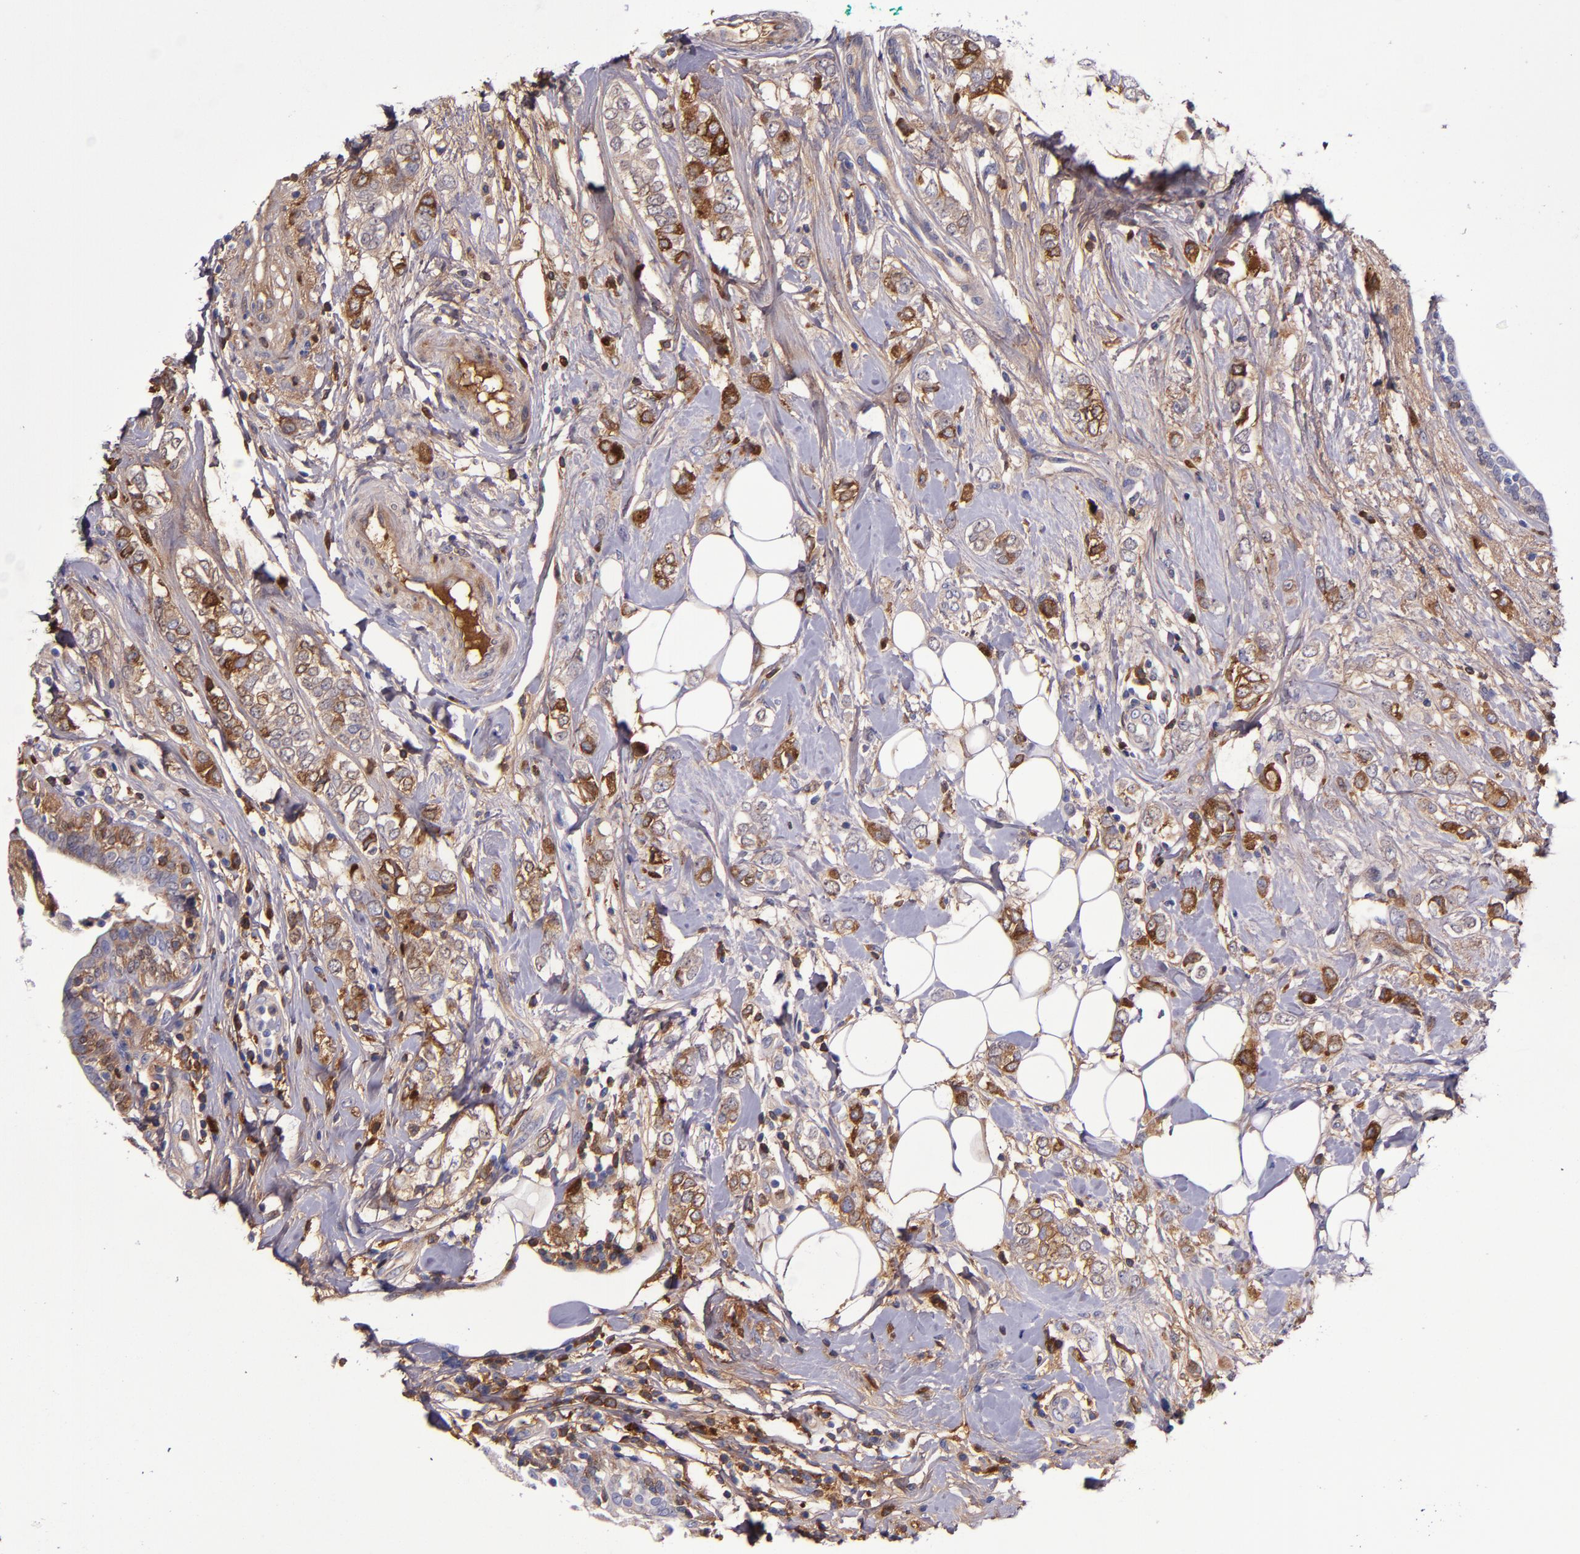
{"staining": {"intensity": "strong", "quantity": "25%-75%", "location": "cytoplasmic/membranous"}, "tissue": "breast cancer", "cell_type": "Tumor cells", "image_type": "cancer", "snomed": [{"axis": "morphology", "description": "Normal tissue, NOS"}, {"axis": "morphology", "description": "Lobular carcinoma"}, {"axis": "topography", "description": "Breast"}], "caption": "This image shows immunohistochemistry staining of human lobular carcinoma (breast), with high strong cytoplasmic/membranous positivity in approximately 25%-75% of tumor cells.", "gene": "CLEC3B", "patient": {"sex": "female", "age": 47}}